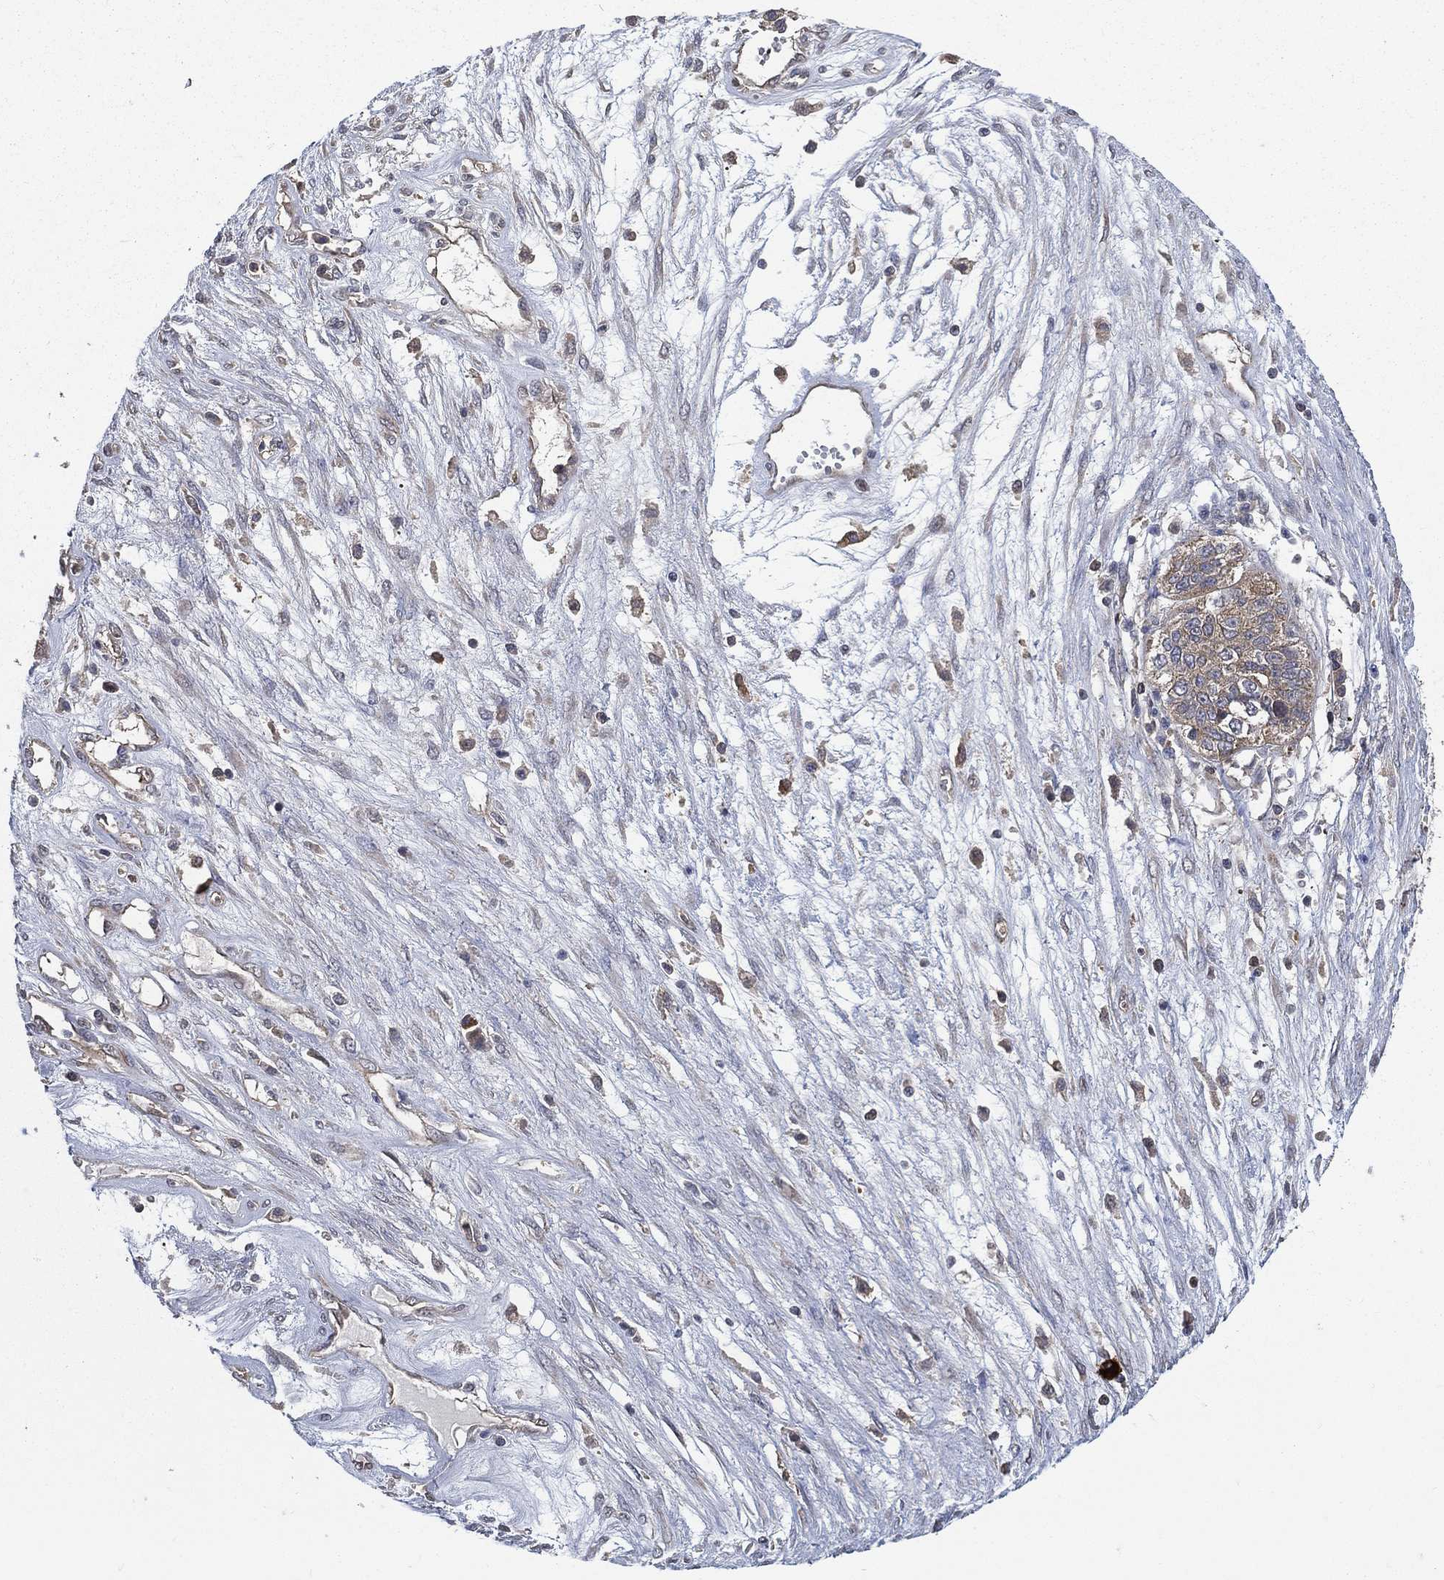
{"staining": {"intensity": "moderate", "quantity": "25%-75%", "location": "cytoplasmic/membranous"}, "tissue": "ovarian cancer", "cell_type": "Tumor cells", "image_type": "cancer", "snomed": [{"axis": "morphology", "description": "Cystadenocarcinoma, serous, NOS"}, {"axis": "topography", "description": "Ovary"}], "caption": "An image of ovarian cancer (serous cystadenocarcinoma) stained for a protein displays moderate cytoplasmic/membranous brown staining in tumor cells.", "gene": "SMPD3", "patient": {"sex": "female", "age": 87}}